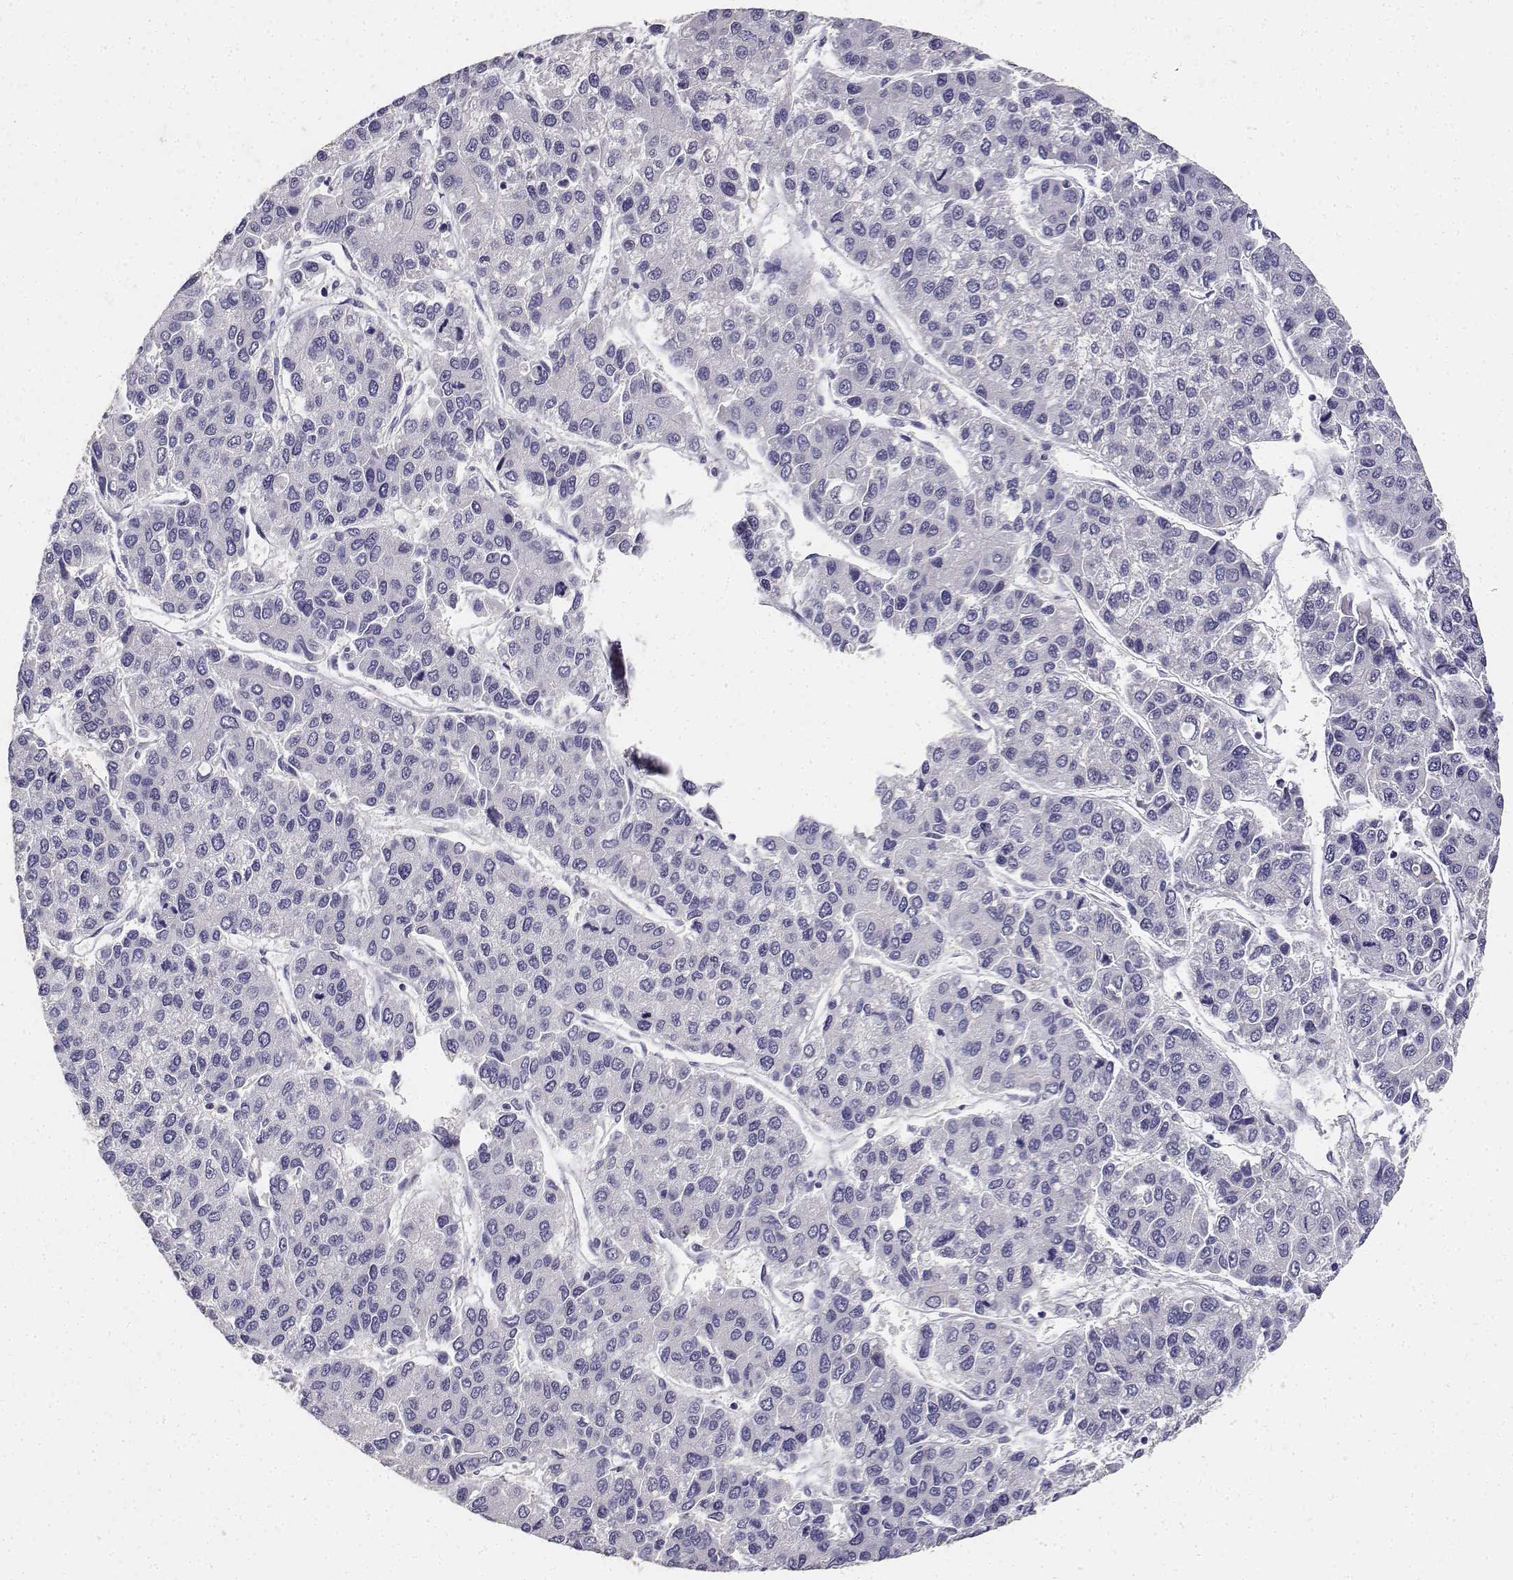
{"staining": {"intensity": "negative", "quantity": "none", "location": "none"}, "tissue": "liver cancer", "cell_type": "Tumor cells", "image_type": "cancer", "snomed": [{"axis": "morphology", "description": "Carcinoma, Hepatocellular, NOS"}, {"axis": "topography", "description": "Liver"}], "caption": "DAB immunohistochemical staining of human hepatocellular carcinoma (liver) shows no significant staining in tumor cells.", "gene": "PAEP", "patient": {"sex": "female", "age": 66}}